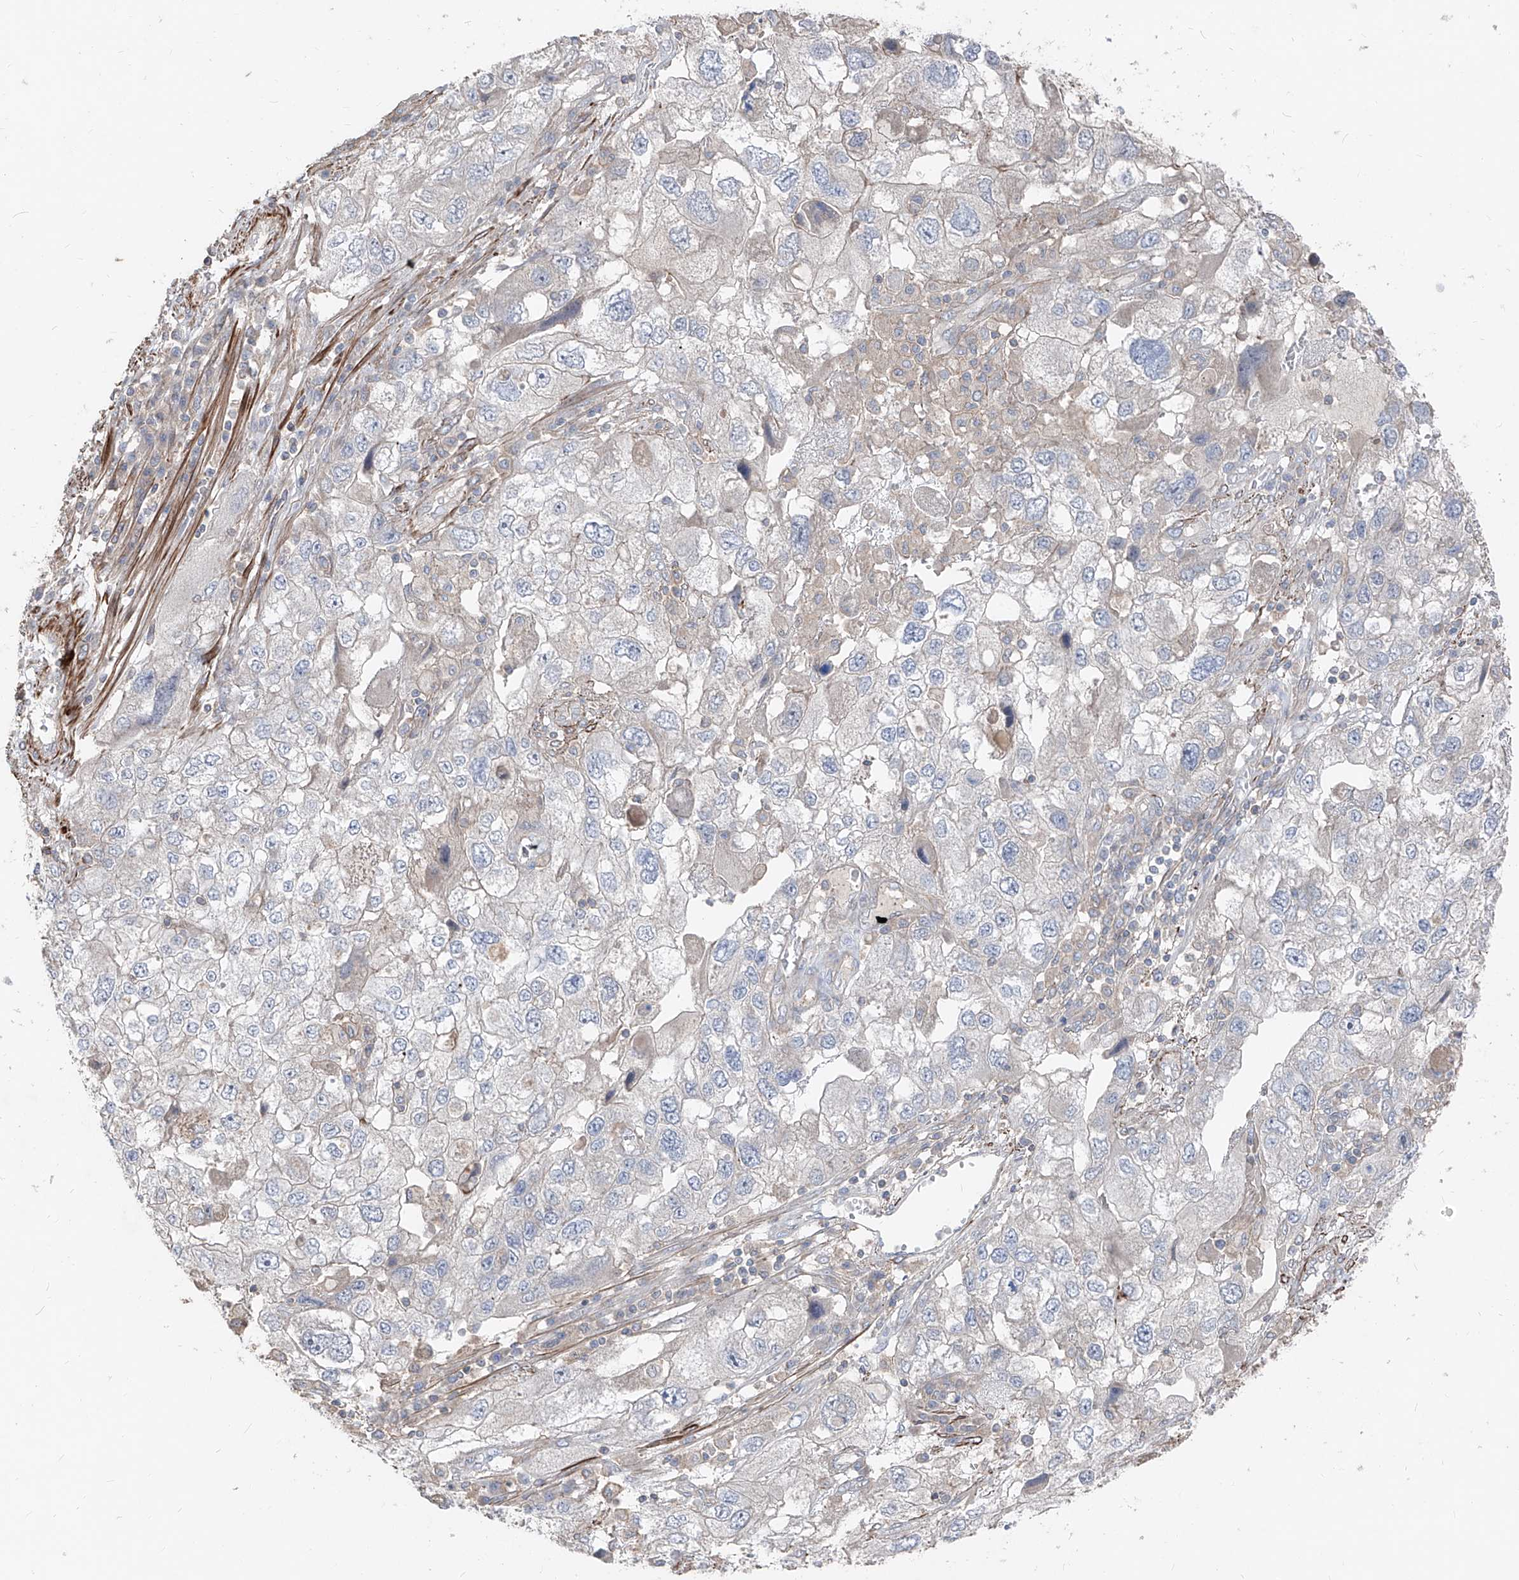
{"staining": {"intensity": "negative", "quantity": "none", "location": "none"}, "tissue": "endometrial cancer", "cell_type": "Tumor cells", "image_type": "cancer", "snomed": [{"axis": "morphology", "description": "Adenocarcinoma, NOS"}, {"axis": "topography", "description": "Endometrium"}], "caption": "Immunohistochemistry (IHC) of endometrial cancer (adenocarcinoma) displays no positivity in tumor cells. (DAB IHC, high magnification).", "gene": "UFD1", "patient": {"sex": "female", "age": 49}}